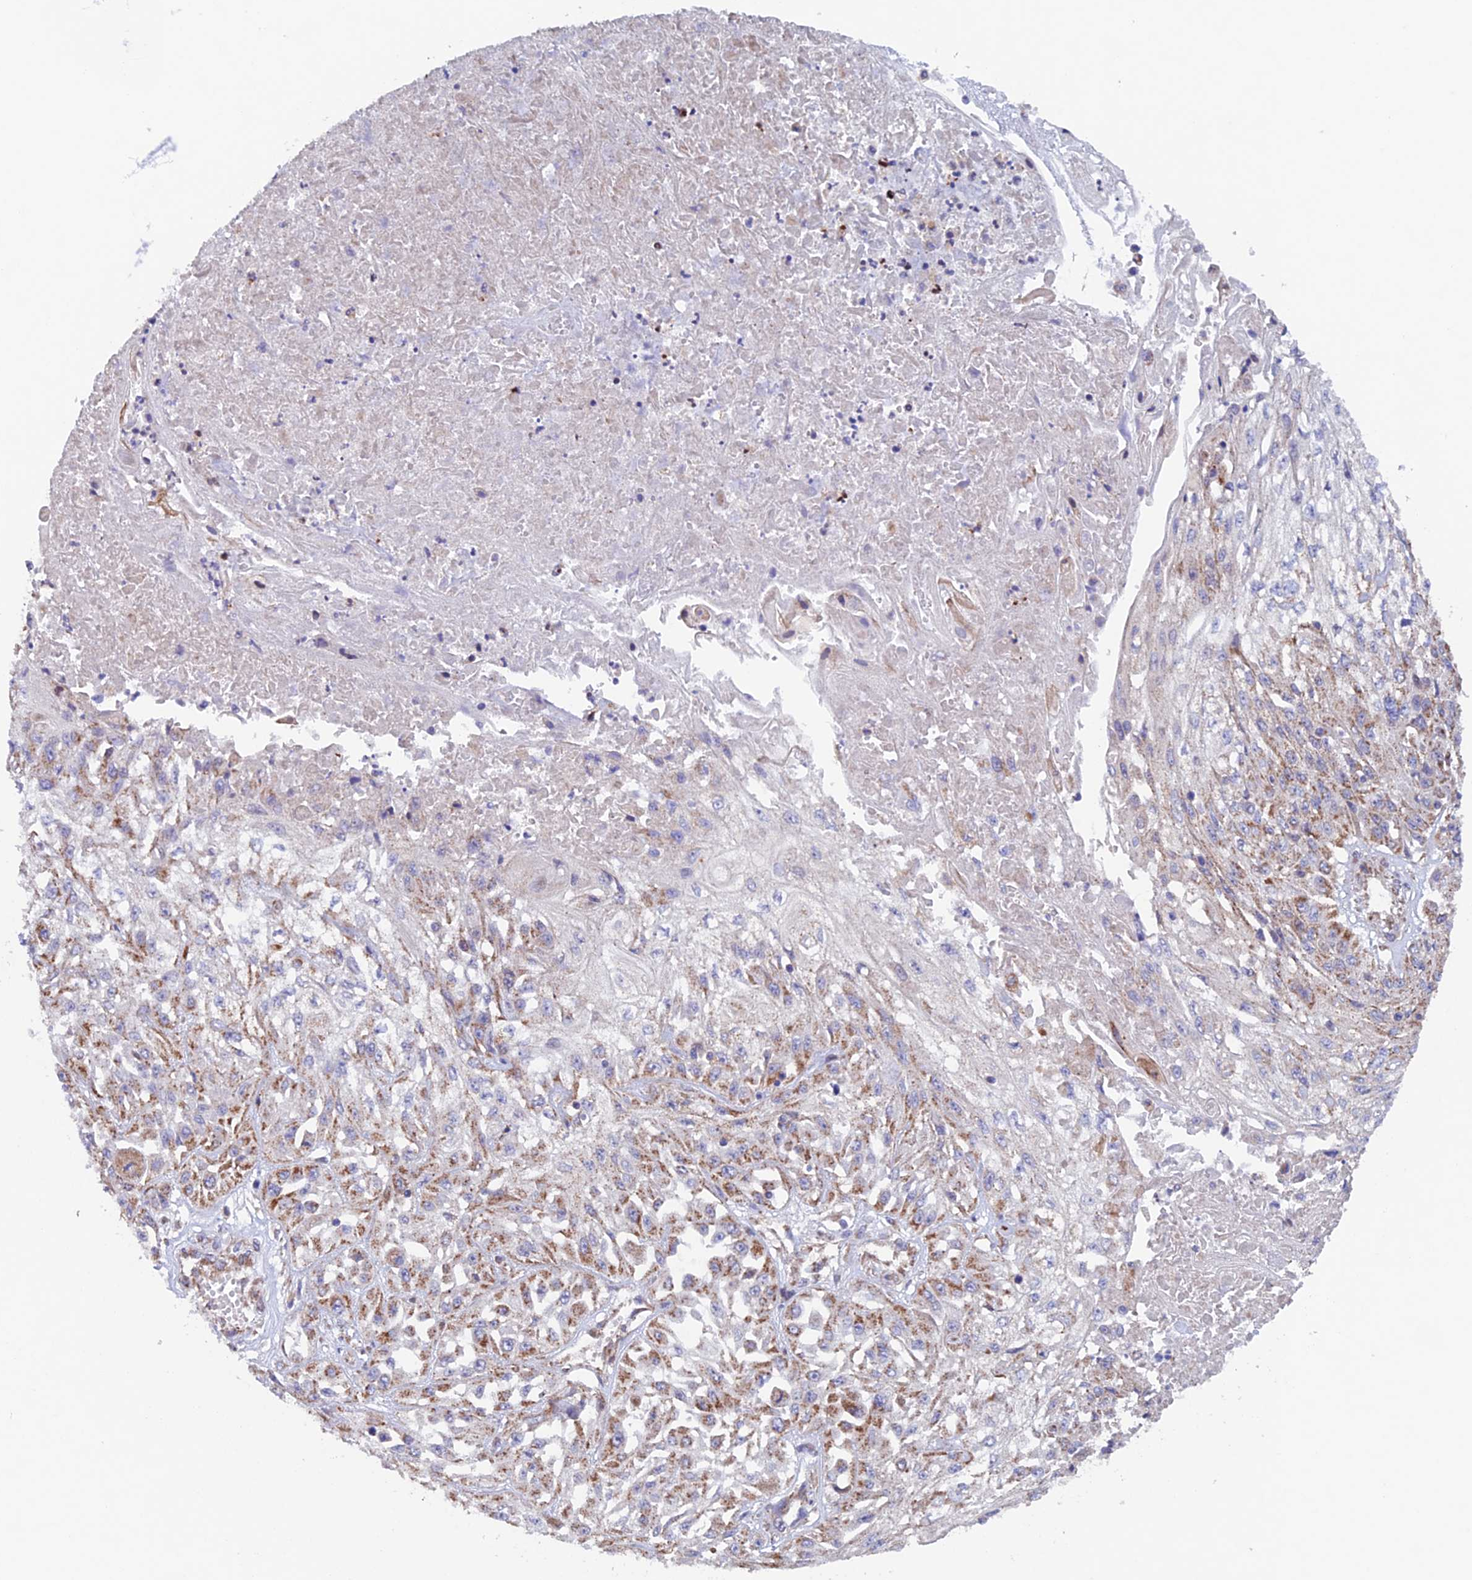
{"staining": {"intensity": "moderate", "quantity": "25%-75%", "location": "cytoplasmic/membranous"}, "tissue": "skin cancer", "cell_type": "Tumor cells", "image_type": "cancer", "snomed": [{"axis": "morphology", "description": "Squamous cell carcinoma, NOS"}, {"axis": "morphology", "description": "Squamous cell carcinoma, metastatic, NOS"}, {"axis": "topography", "description": "Skin"}, {"axis": "topography", "description": "Lymph node"}], "caption": "This is a micrograph of immunohistochemistry staining of skin cancer (squamous cell carcinoma), which shows moderate staining in the cytoplasmic/membranous of tumor cells.", "gene": "MRPL1", "patient": {"sex": "male", "age": 75}}